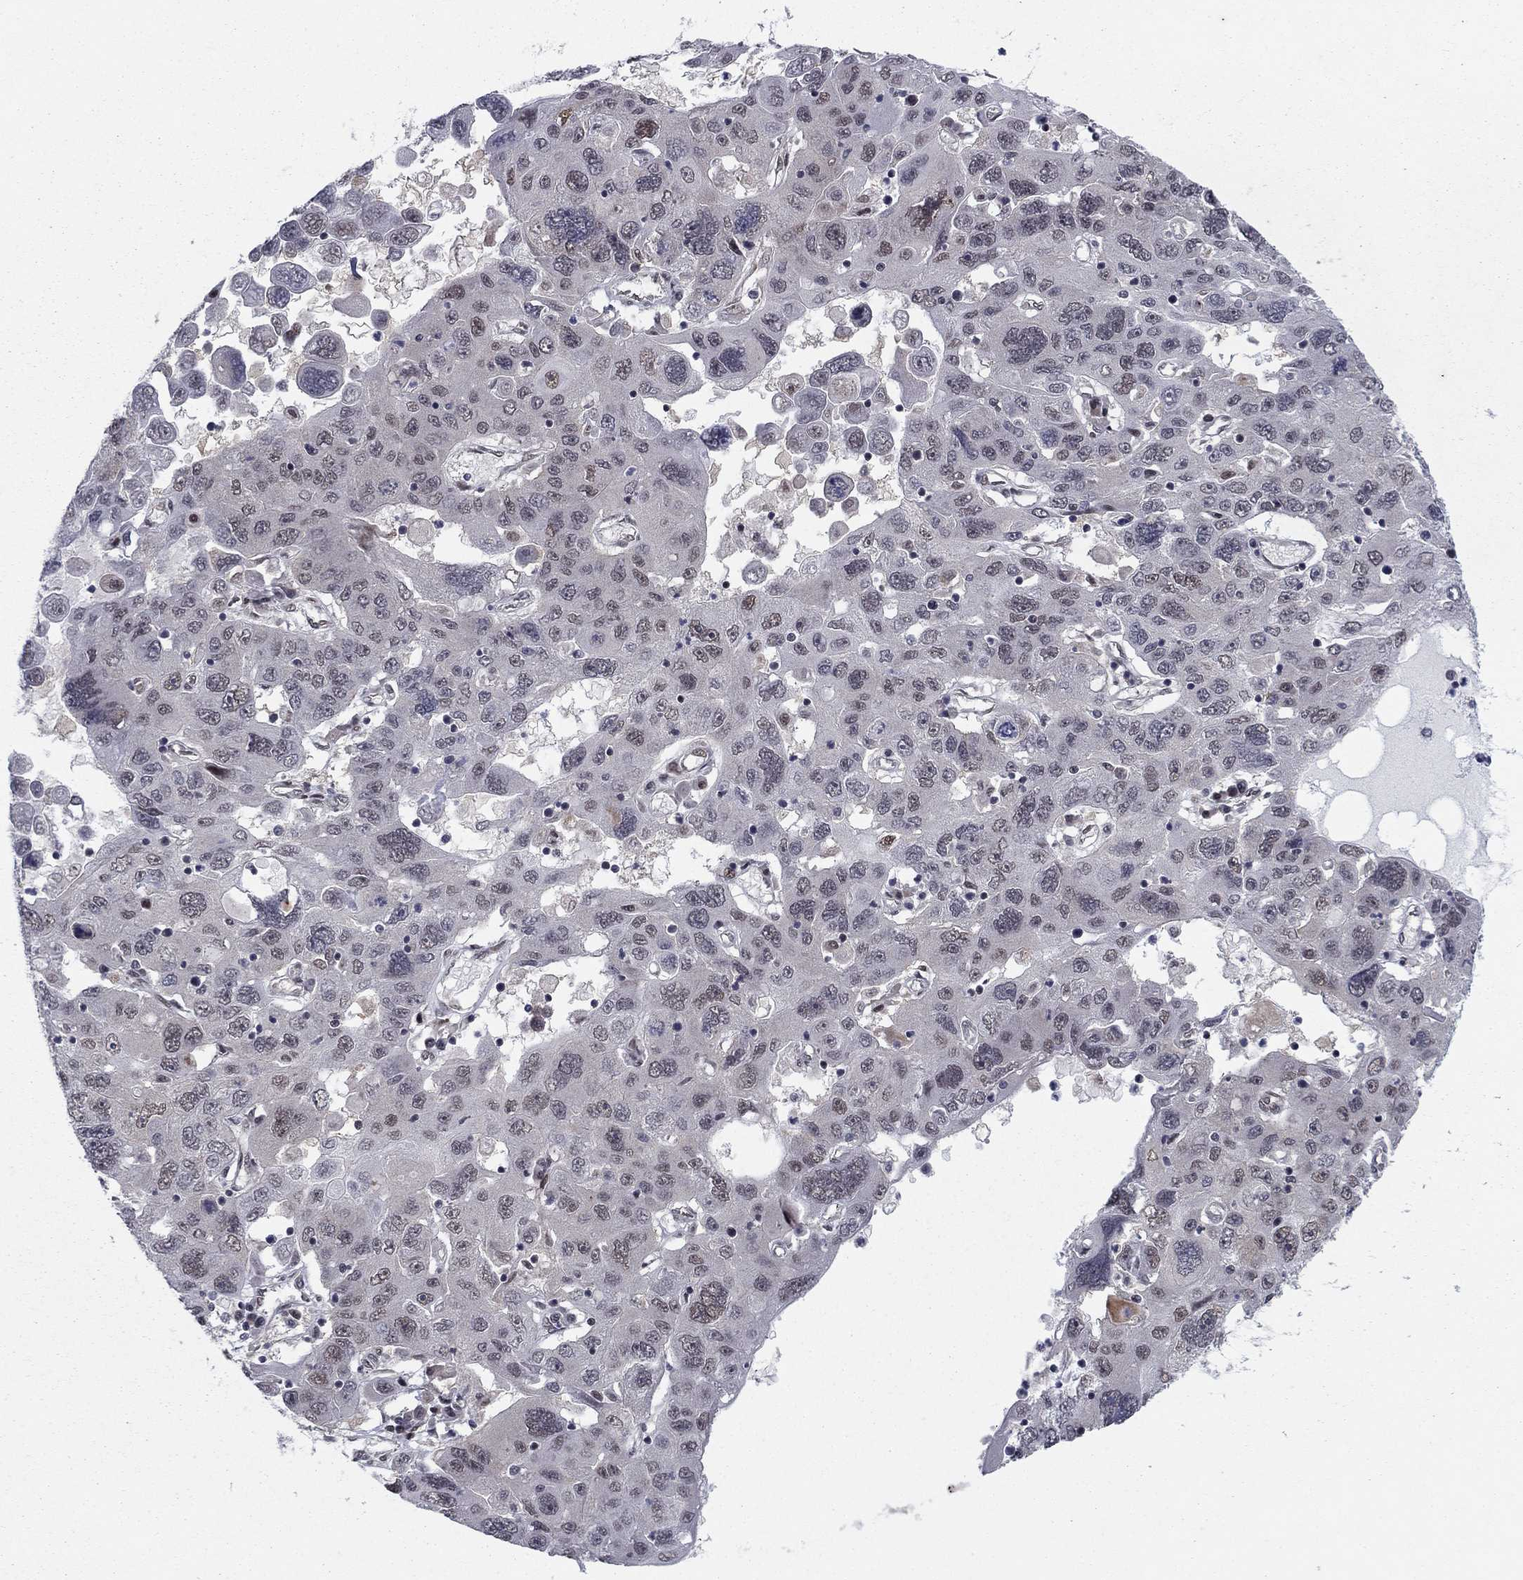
{"staining": {"intensity": "negative", "quantity": "none", "location": "none"}, "tissue": "stomach cancer", "cell_type": "Tumor cells", "image_type": "cancer", "snomed": [{"axis": "morphology", "description": "Adenocarcinoma, NOS"}, {"axis": "topography", "description": "Stomach"}], "caption": "The micrograph demonstrates no significant positivity in tumor cells of stomach cancer (adenocarcinoma).", "gene": "PSMC1", "patient": {"sex": "male", "age": 56}}